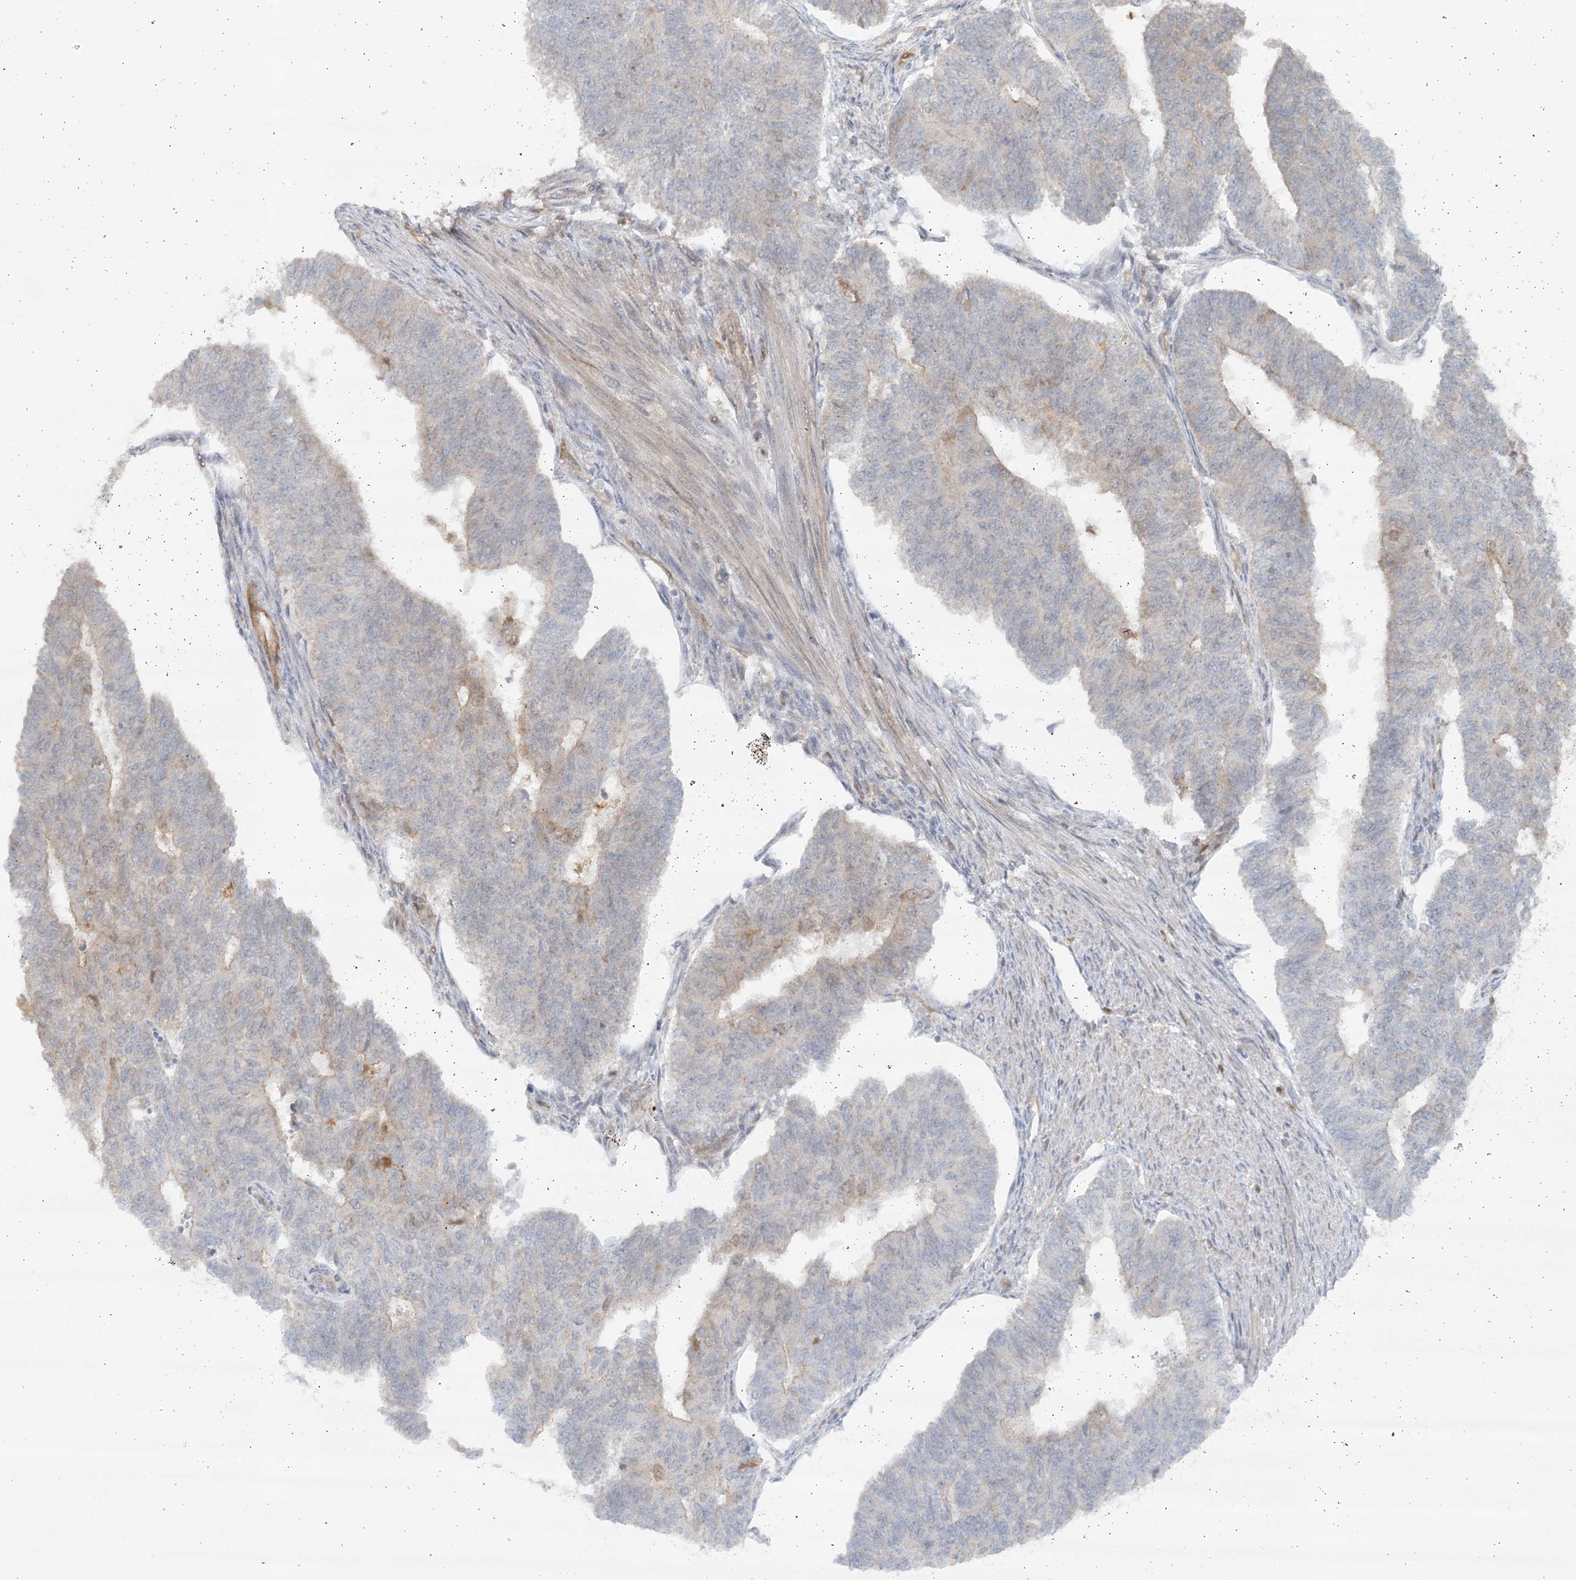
{"staining": {"intensity": "weak", "quantity": "<25%", "location": "cytoplasmic/membranous"}, "tissue": "endometrial cancer", "cell_type": "Tumor cells", "image_type": "cancer", "snomed": [{"axis": "morphology", "description": "Adenocarcinoma, NOS"}, {"axis": "topography", "description": "Endometrium"}], "caption": "Endometrial cancer stained for a protein using immunohistochemistry demonstrates no positivity tumor cells.", "gene": "GBE1", "patient": {"sex": "female", "age": 32}}